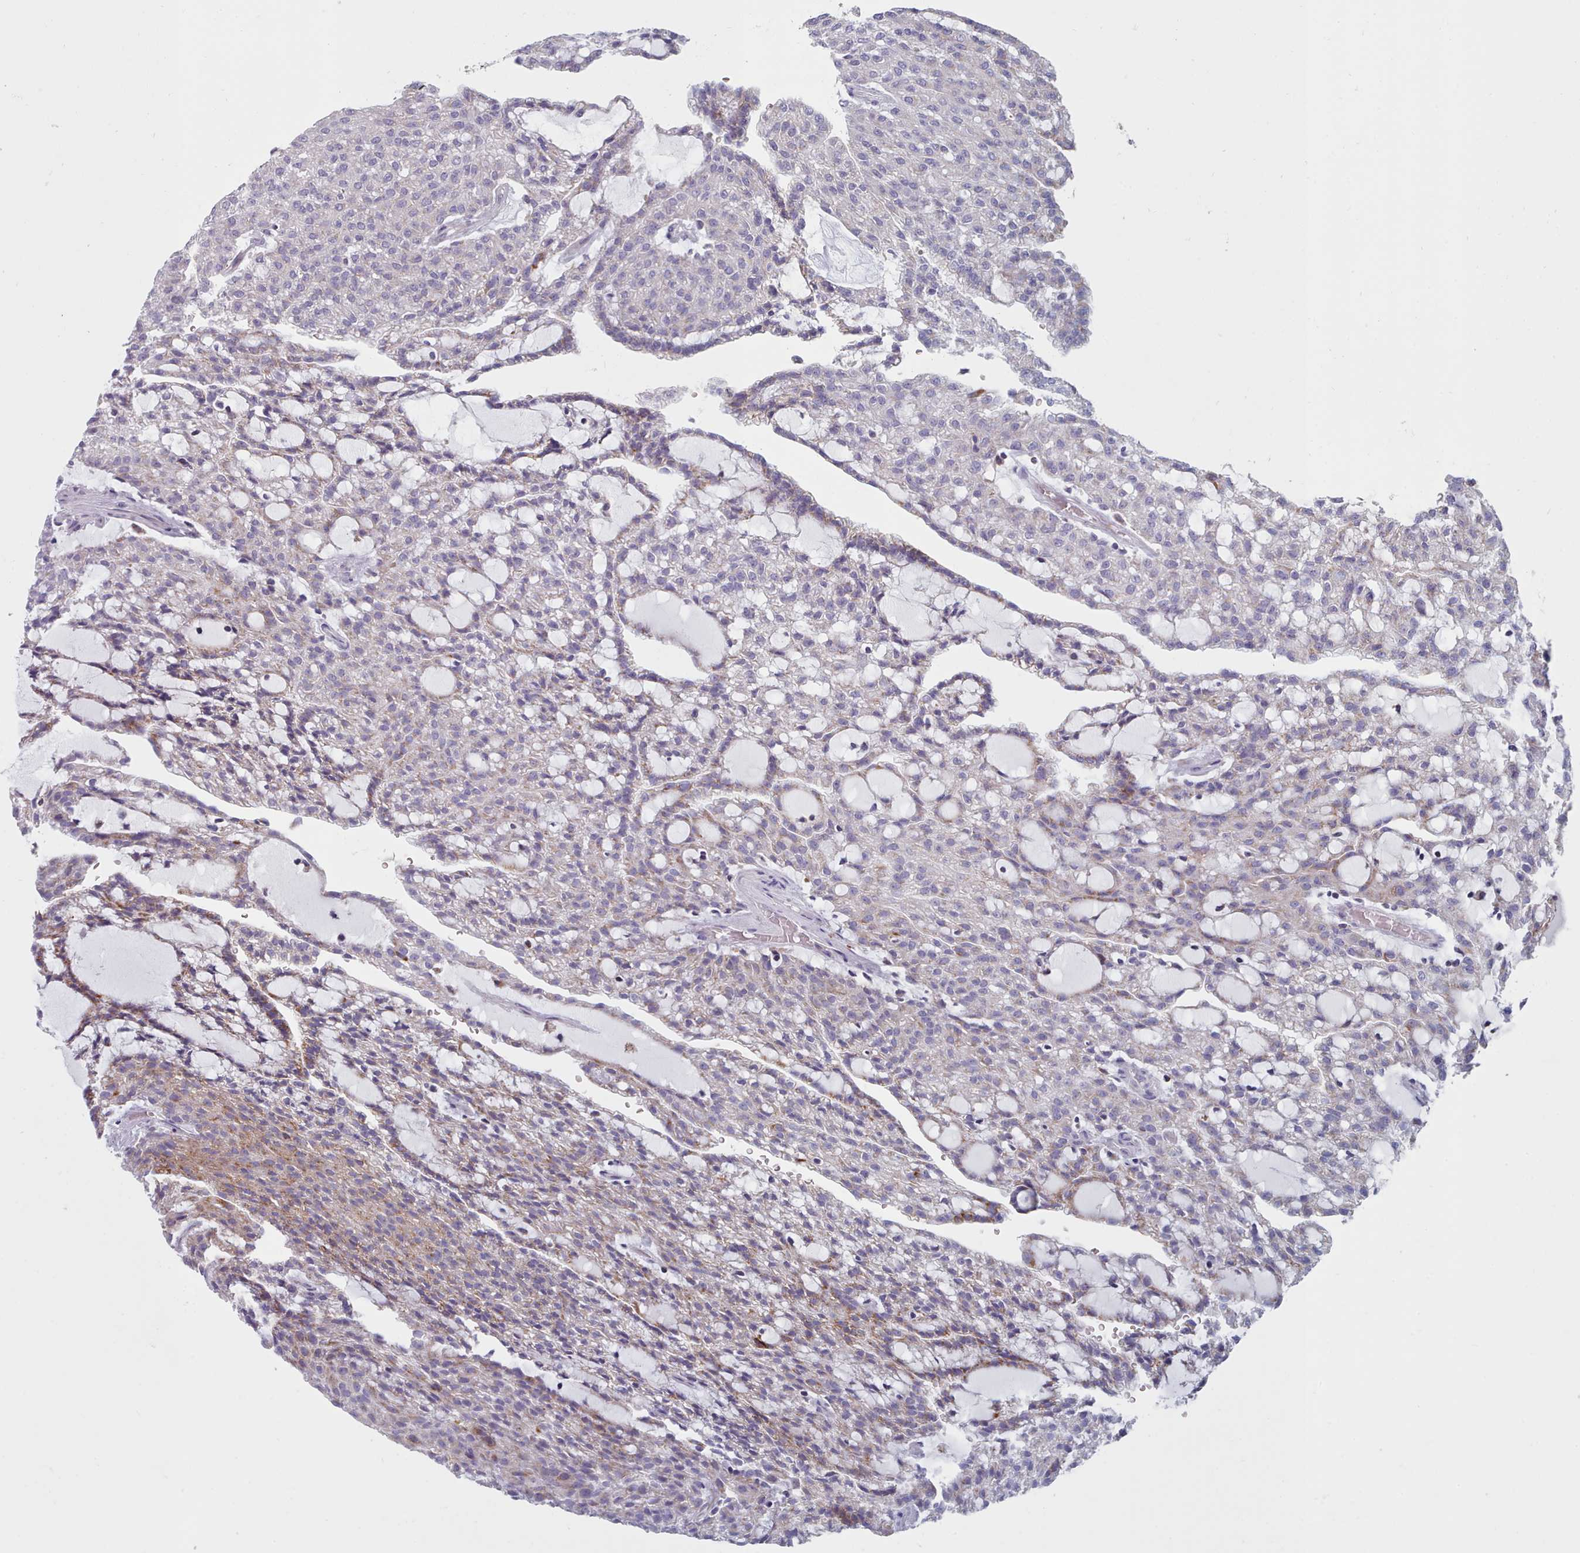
{"staining": {"intensity": "moderate", "quantity": "<25%", "location": "cytoplasmic/membranous"}, "tissue": "renal cancer", "cell_type": "Tumor cells", "image_type": "cancer", "snomed": [{"axis": "morphology", "description": "Adenocarcinoma, NOS"}, {"axis": "topography", "description": "Kidney"}], "caption": "Adenocarcinoma (renal) was stained to show a protein in brown. There is low levels of moderate cytoplasmic/membranous expression in approximately <25% of tumor cells.", "gene": "FAM170B", "patient": {"sex": "male", "age": 63}}